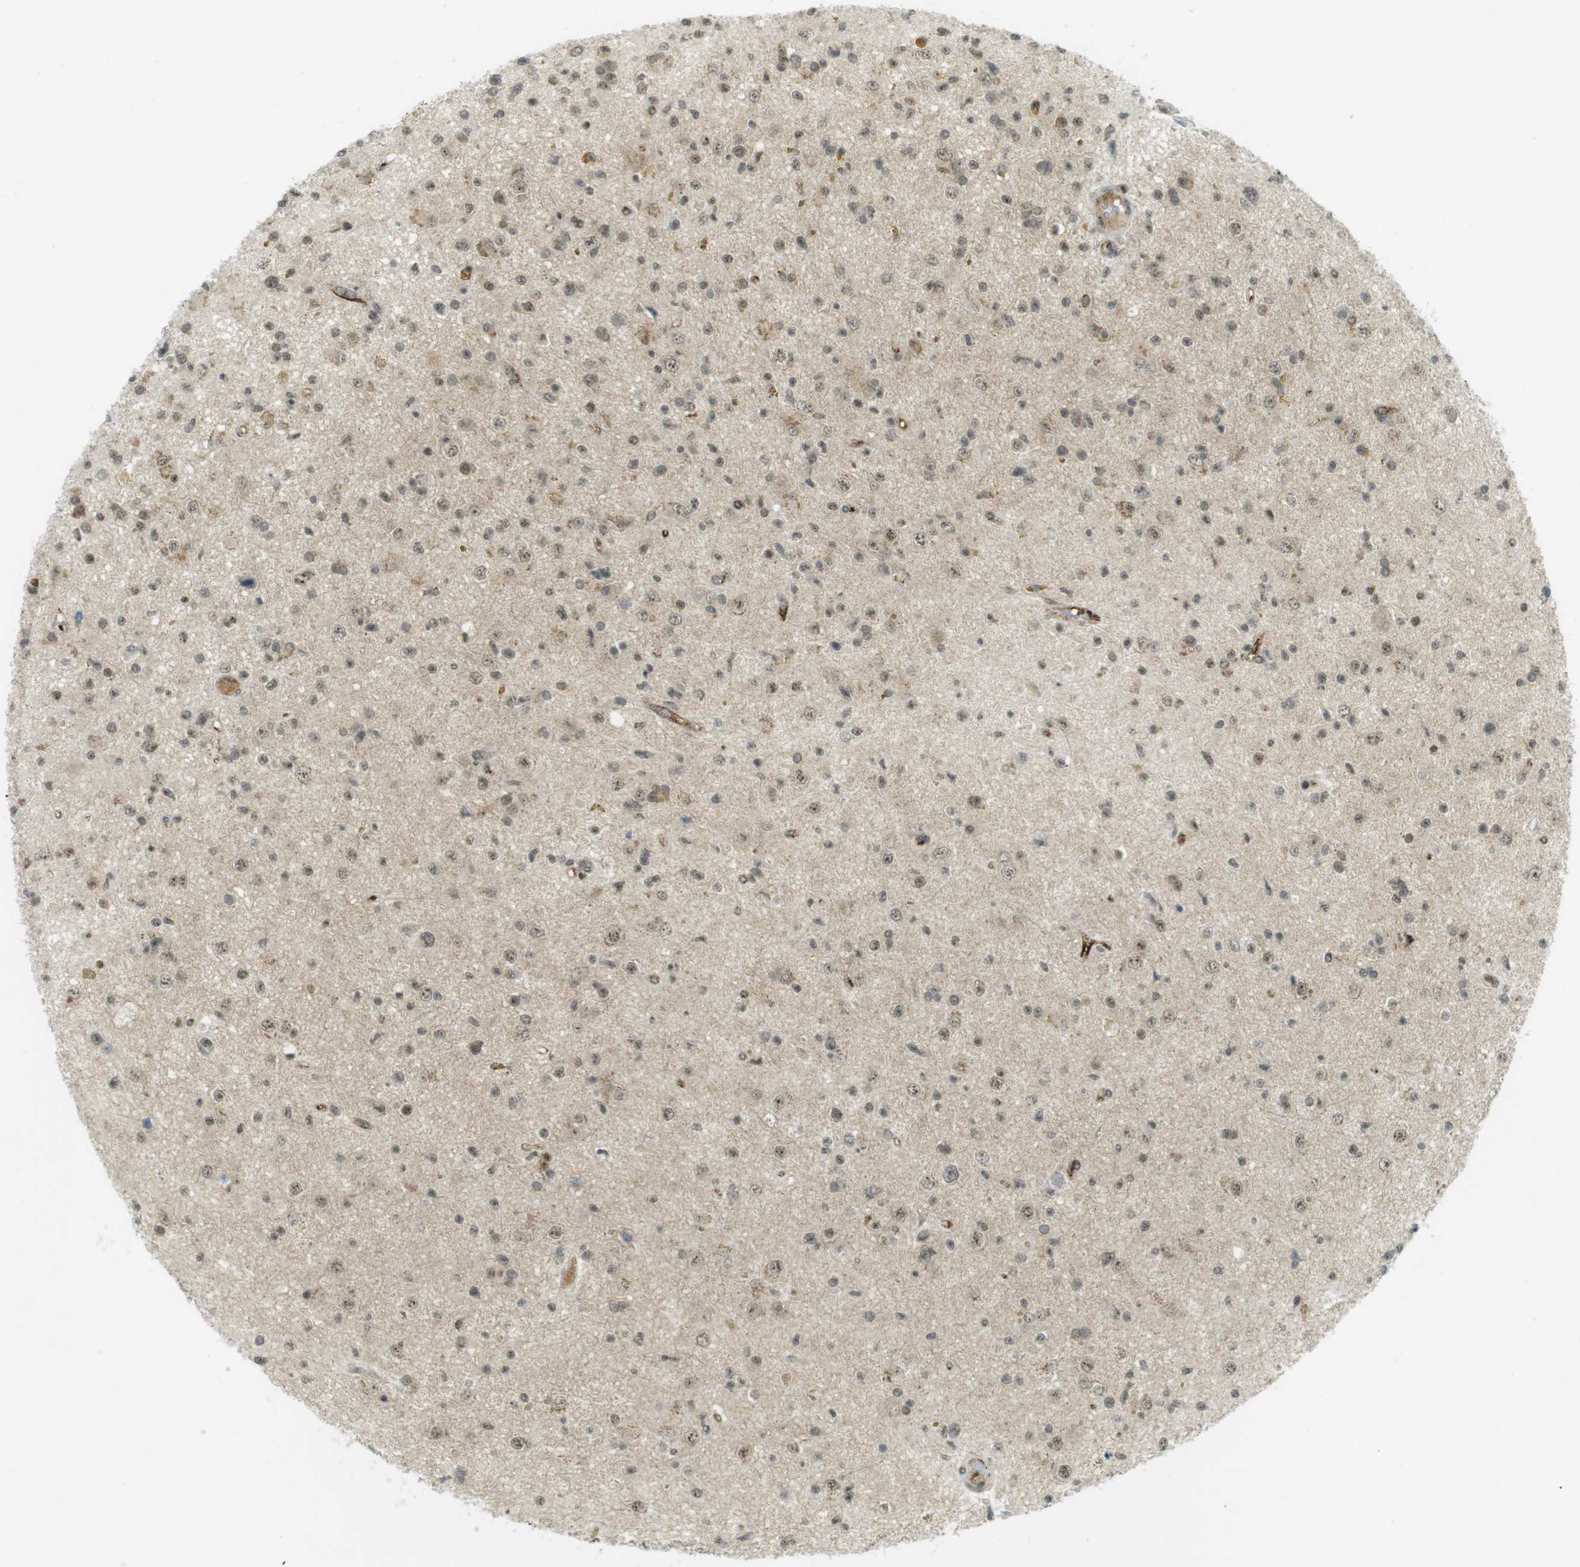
{"staining": {"intensity": "moderate", "quantity": "25%-75%", "location": "cytoplasmic/membranous,nuclear"}, "tissue": "glioma", "cell_type": "Tumor cells", "image_type": "cancer", "snomed": [{"axis": "morphology", "description": "Glioma, malignant, High grade"}, {"axis": "topography", "description": "Brain"}], "caption": "IHC micrograph of neoplastic tissue: glioma stained using IHC shows medium levels of moderate protein expression localized specifically in the cytoplasmic/membranous and nuclear of tumor cells, appearing as a cytoplasmic/membranous and nuclear brown color.", "gene": "PPP1R13B", "patient": {"sex": "male", "age": 33}}